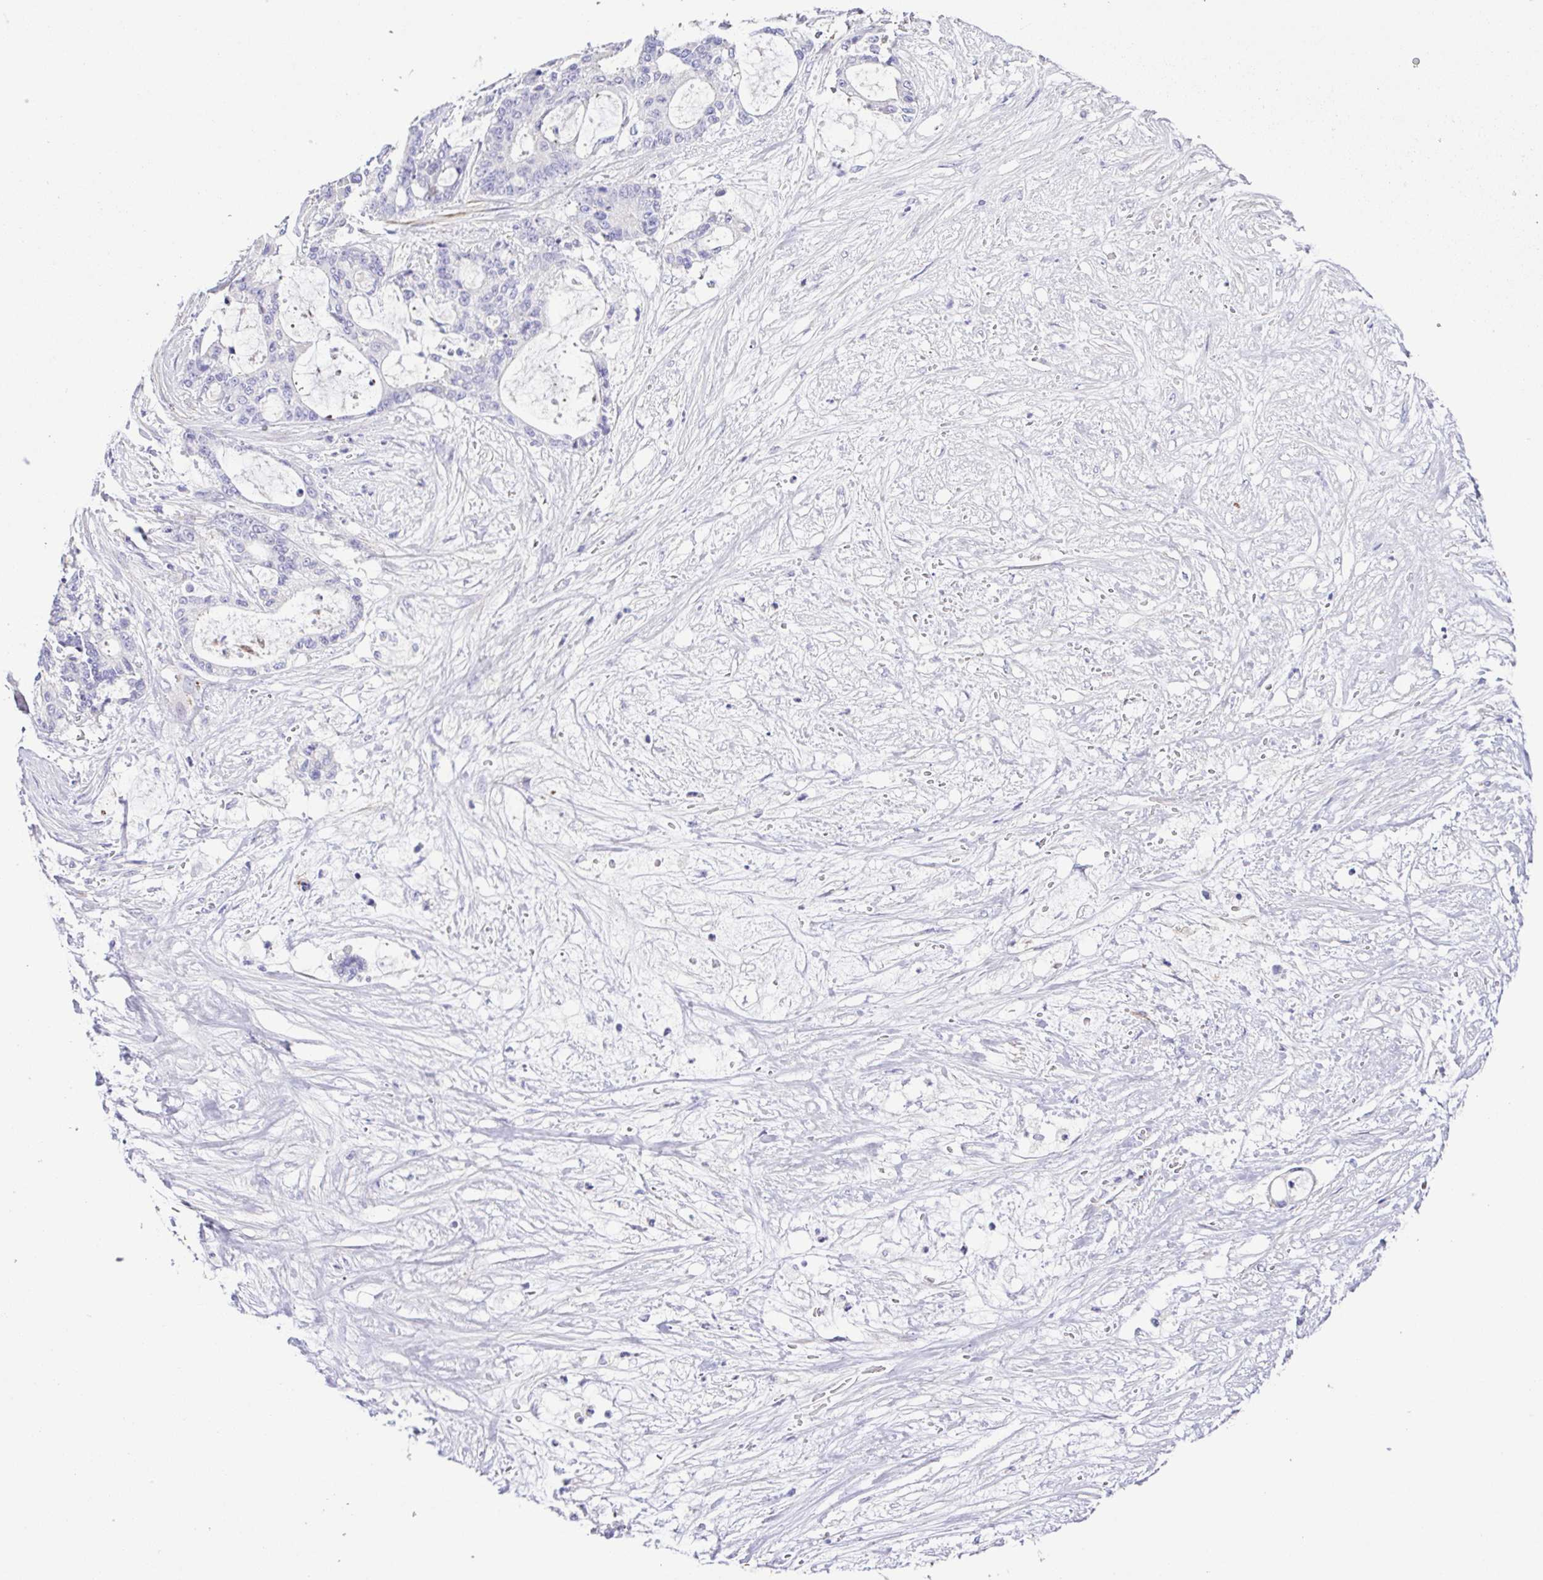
{"staining": {"intensity": "negative", "quantity": "none", "location": "none"}, "tissue": "liver cancer", "cell_type": "Tumor cells", "image_type": "cancer", "snomed": [{"axis": "morphology", "description": "Normal tissue, NOS"}, {"axis": "morphology", "description": "Cholangiocarcinoma"}, {"axis": "topography", "description": "Liver"}, {"axis": "topography", "description": "Peripheral nerve tissue"}], "caption": "Immunohistochemistry image of neoplastic tissue: human liver cancer (cholangiocarcinoma) stained with DAB (3,3'-diaminobenzidine) reveals no significant protein positivity in tumor cells. Brightfield microscopy of immunohistochemistry (IHC) stained with DAB (3,3'-diaminobenzidine) (brown) and hematoxylin (blue), captured at high magnification.", "gene": "GABBR2", "patient": {"sex": "female", "age": 73}}